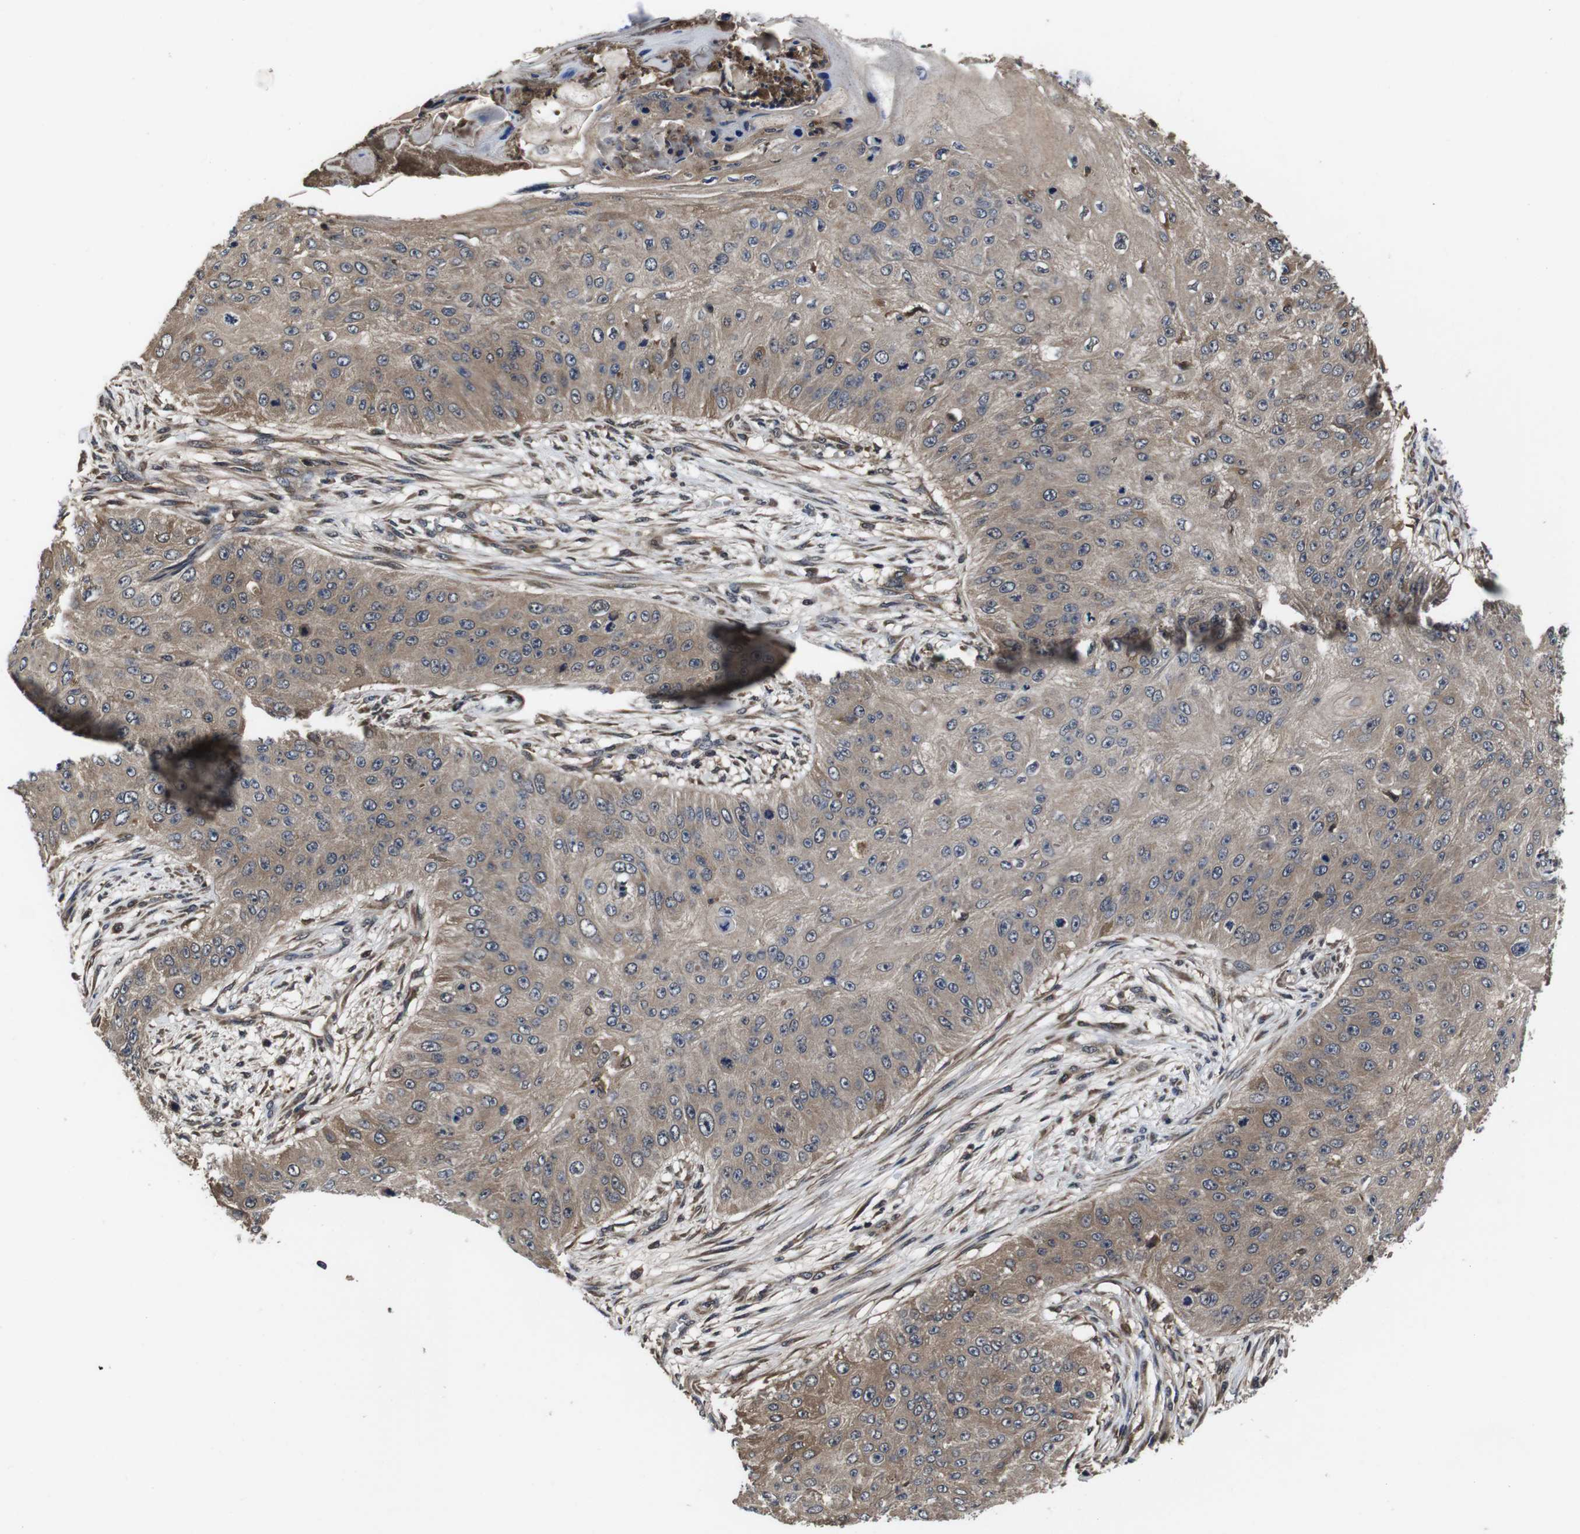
{"staining": {"intensity": "moderate", "quantity": ">75%", "location": "cytoplasmic/membranous"}, "tissue": "skin cancer", "cell_type": "Tumor cells", "image_type": "cancer", "snomed": [{"axis": "morphology", "description": "Squamous cell carcinoma, NOS"}, {"axis": "topography", "description": "Skin"}], "caption": "DAB (3,3'-diaminobenzidine) immunohistochemical staining of squamous cell carcinoma (skin) demonstrates moderate cytoplasmic/membranous protein expression in about >75% of tumor cells. (IHC, brightfield microscopy, high magnification).", "gene": "CXCL11", "patient": {"sex": "female", "age": 80}}